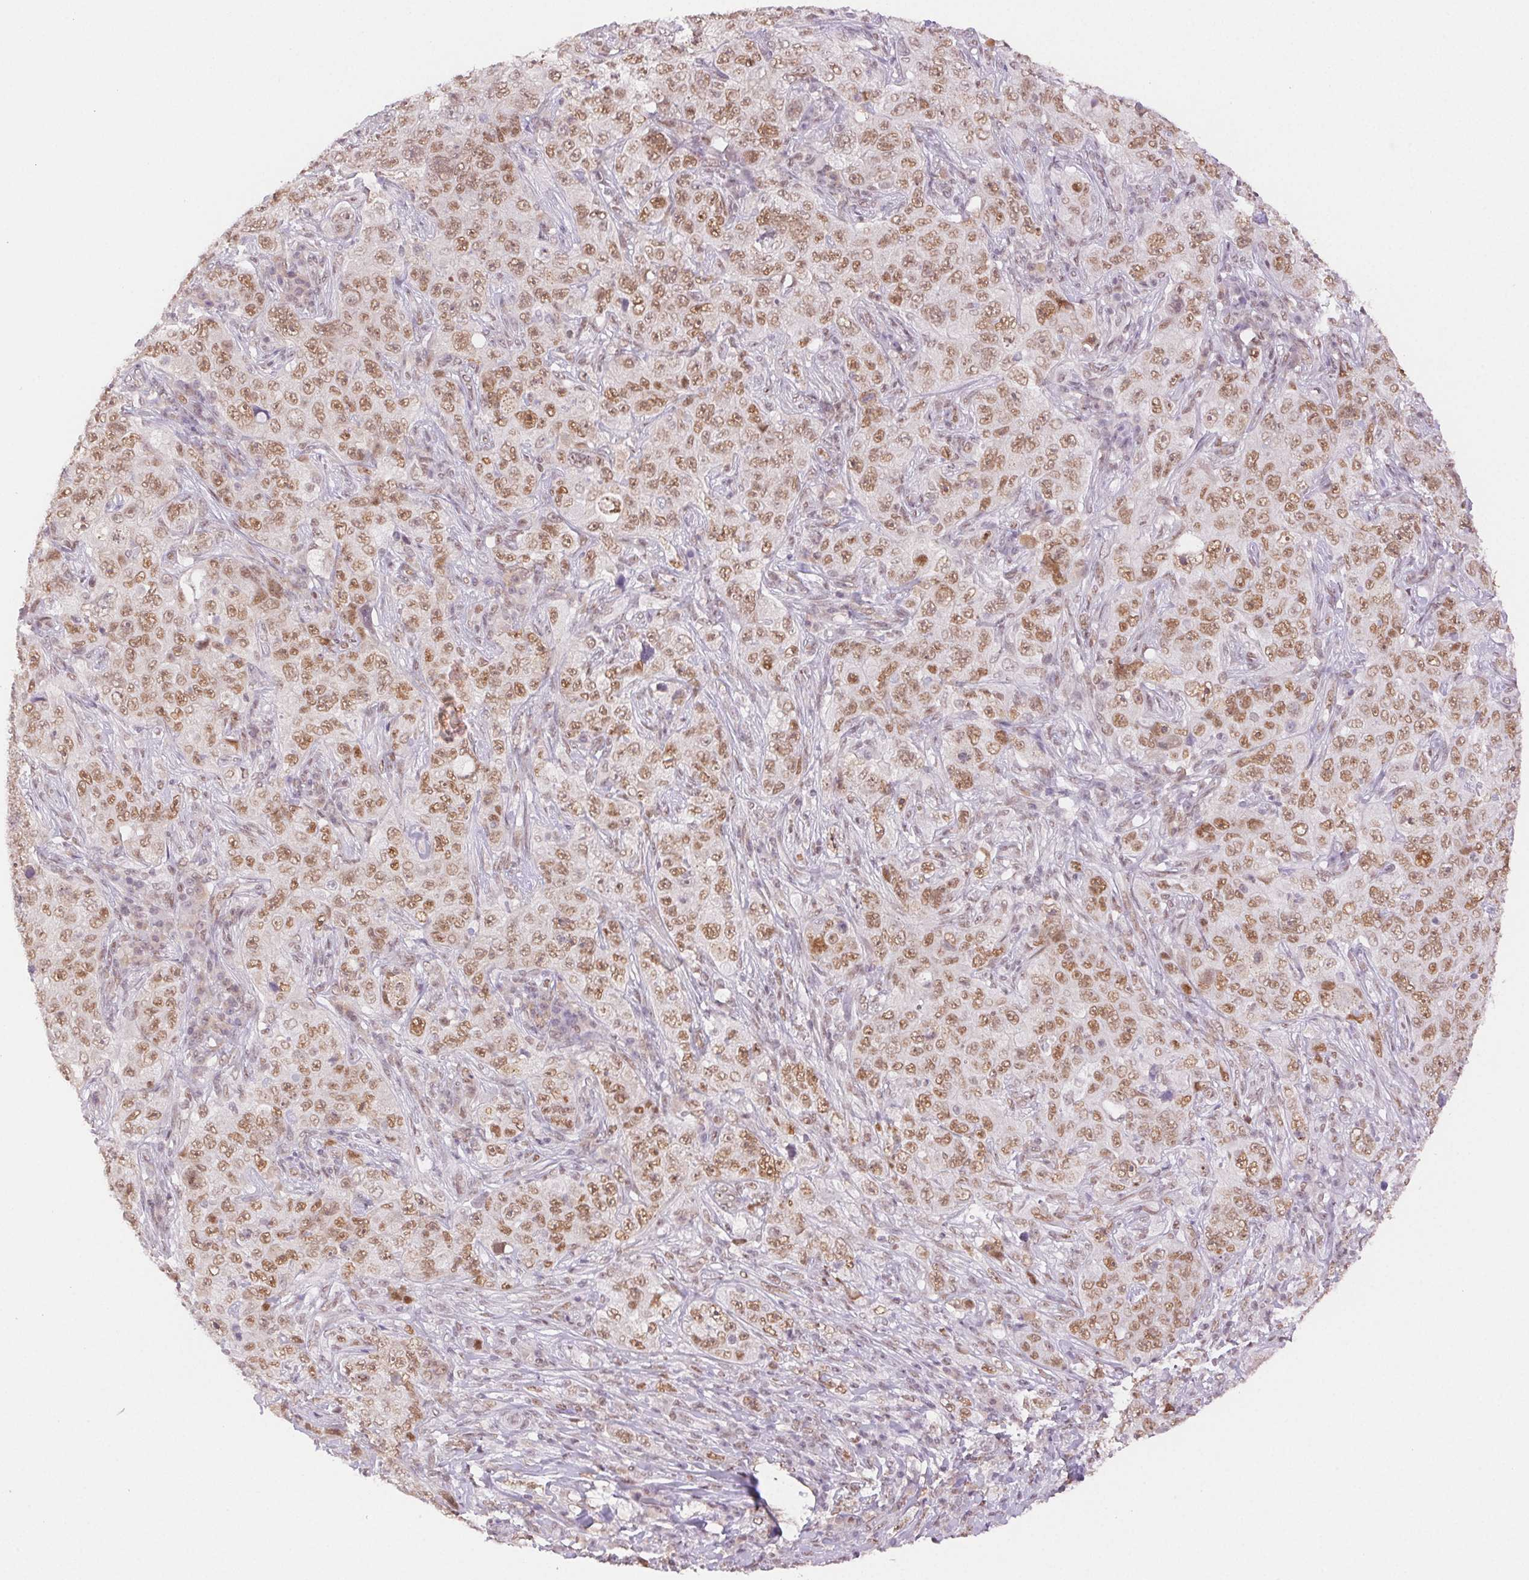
{"staining": {"intensity": "moderate", "quantity": ">75%", "location": "nuclear"}, "tissue": "pancreatic cancer", "cell_type": "Tumor cells", "image_type": "cancer", "snomed": [{"axis": "morphology", "description": "Adenocarcinoma, NOS"}, {"axis": "topography", "description": "Pancreas"}], "caption": "A micrograph showing moderate nuclear positivity in about >75% of tumor cells in adenocarcinoma (pancreatic), as visualized by brown immunohistochemical staining.", "gene": "H2AZ2", "patient": {"sex": "male", "age": 68}}